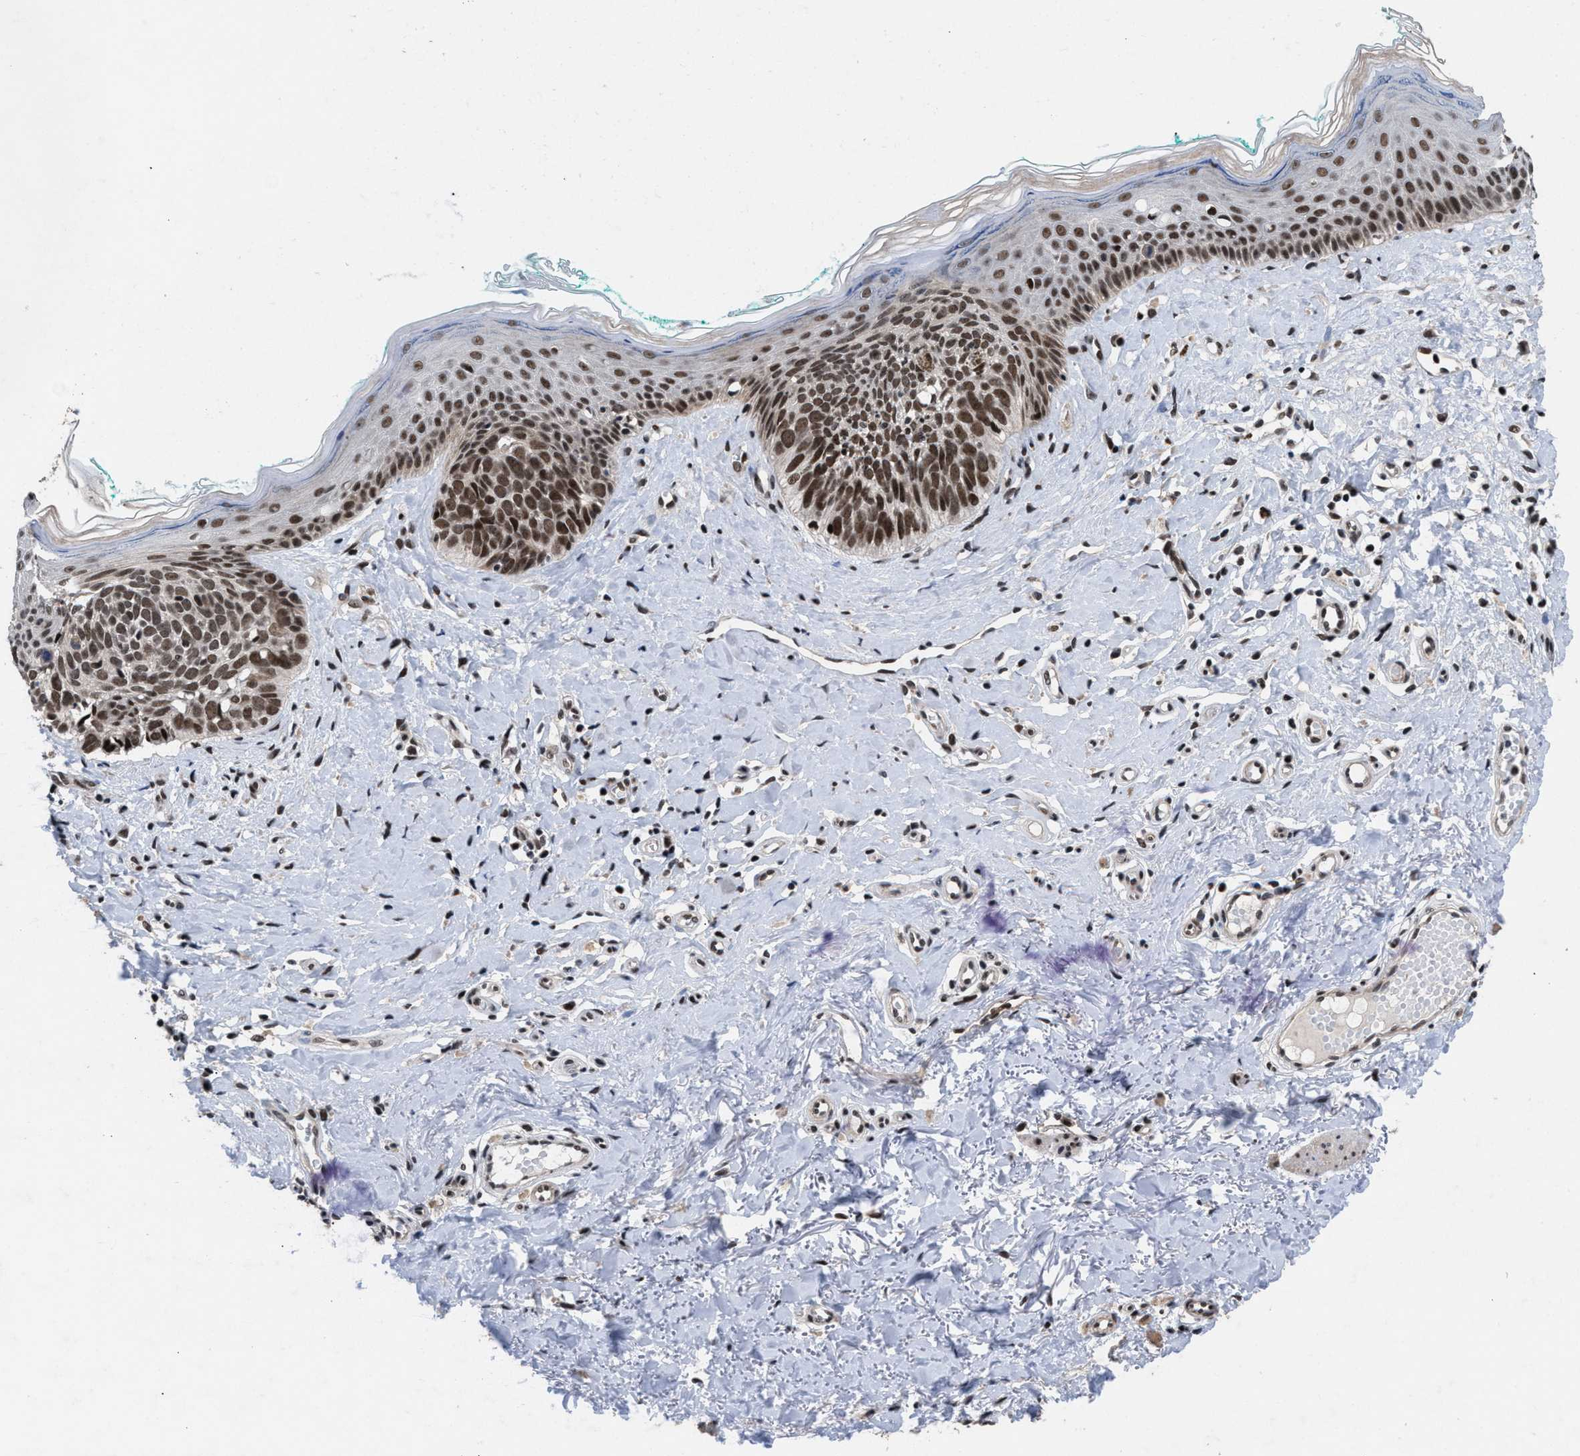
{"staining": {"intensity": "moderate", "quantity": ">75%", "location": "nuclear"}, "tissue": "skin cancer", "cell_type": "Tumor cells", "image_type": "cancer", "snomed": [{"axis": "morphology", "description": "Basal cell carcinoma"}, {"axis": "topography", "description": "Skin"}], "caption": "Skin cancer was stained to show a protein in brown. There is medium levels of moderate nuclear expression in approximately >75% of tumor cells.", "gene": "WIZ", "patient": {"sex": "male", "age": 48}}